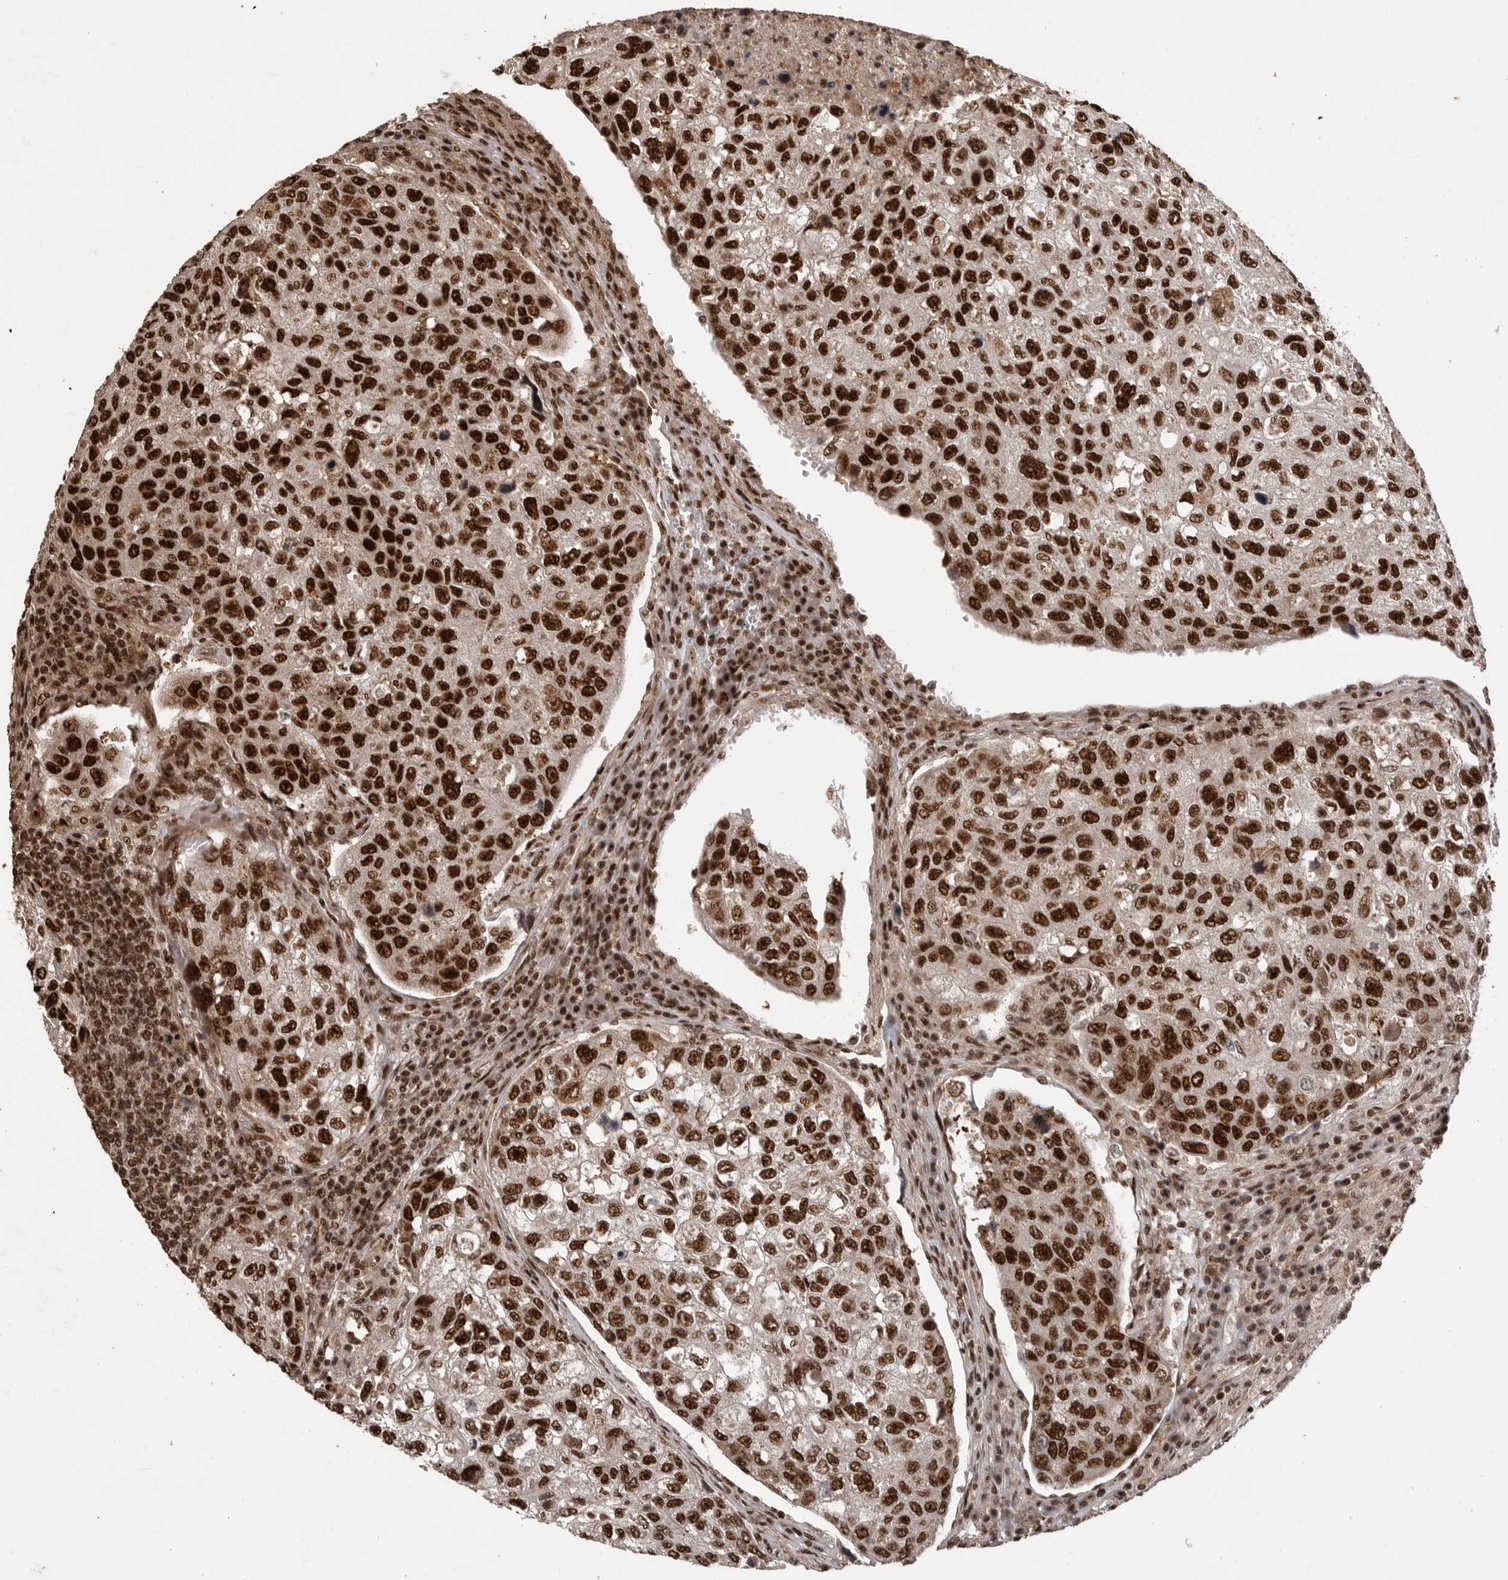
{"staining": {"intensity": "strong", "quantity": ">75%", "location": "nuclear"}, "tissue": "urothelial cancer", "cell_type": "Tumor cells", "image_type": "cancer", "snomed": [{"axis": "morphology", "description": "Urothelial carcinoma, High grade"}, {"axis": "topography", "description": "Lymph node"}, {"axis": "topography", "description": "Urinary bladder"}], "caption": "IHC image of neoplastic tissue: urothelial cancer stained using immunohistochemistry demonstrates high levels of strong protein expression localized specifically in the nuclear of tumor cells, appearing as a nuclear brown color.", "gene": "PPP1R8", "patient": {"sex": "male", "age": 51}}